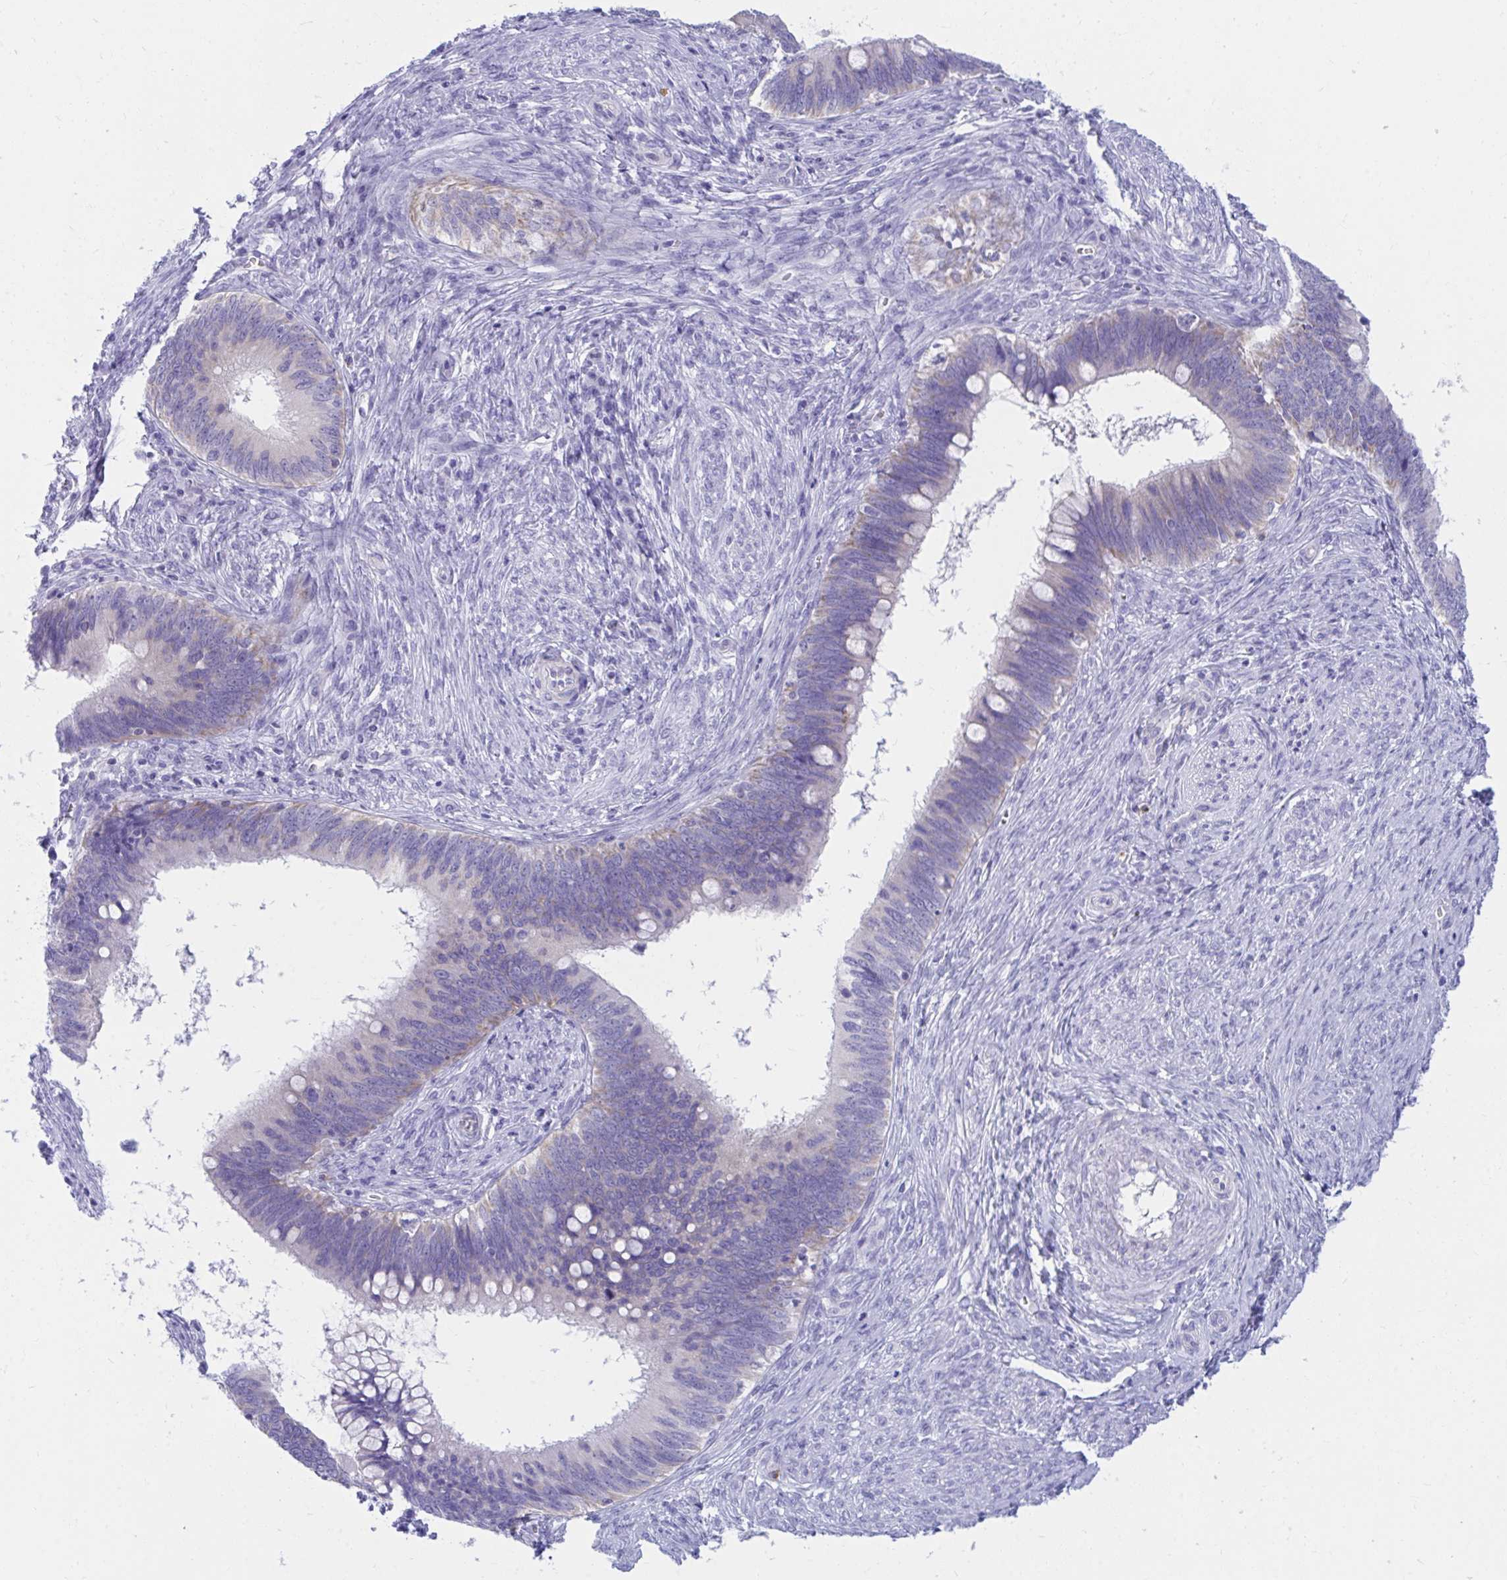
{"staining": {"intensity": "negative", "quantity": "none", "location": "none"}, "tissue": "cervical cancer", "cell_type": "Tumor cells", "image_type": "cancer", "snomed": [{"axis": "morphology", "description": "Adenocarcinoma, NOS"}, {"axis": "topography", "description": "Cervix"}], "caption": "A high-resolution photomicrograph shows IHC staining of adenocarcinoma (cervical), which exhibits no significant expression in tumor cells.", "gene": "SHISA8", "patient": {"sex": "female", "age": 42}}